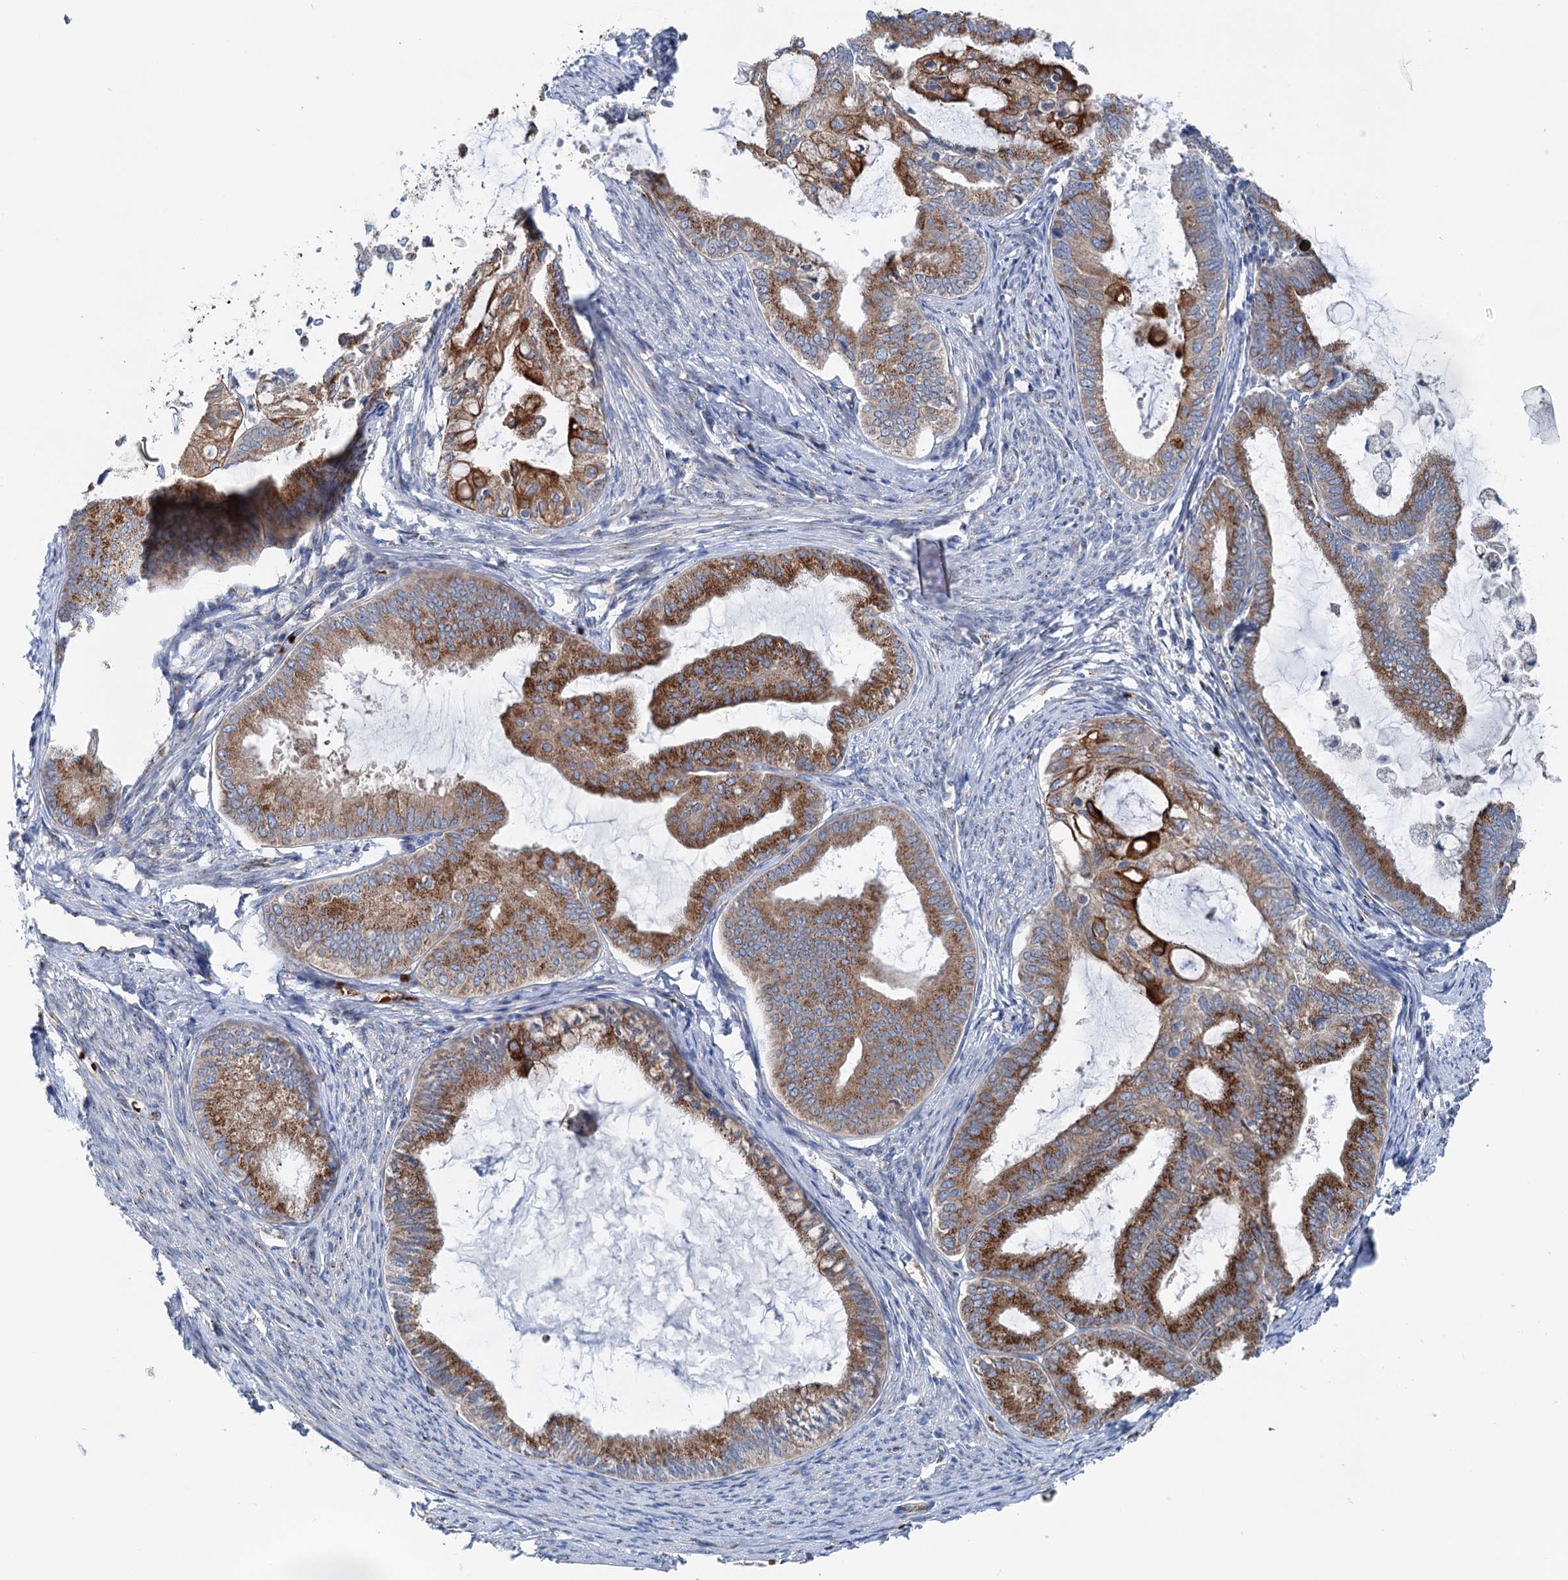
{"staining": {"intensity": "strong", "quantity": ">75%", "location": "cytoplasmic/membranous"}, "tissue": "endometrial cancer", "cell_type": "Tumor cells", "image_type": "cancer", "snomed": [{"axis": "morphology", "description": "Adenocarcinoma, NOS"}, {"axis": "topography", "description": "Endometrium"}], "caption": "Protein staining displays strong cytoplasmic/membranous staining in about >75% of tumor cells in endometrial cancer. (DAB IHC, brown staining for protein, blue staining for nuclei).", "gene": "EIPR1", "patient": {"sex": "female", "age": 86}}